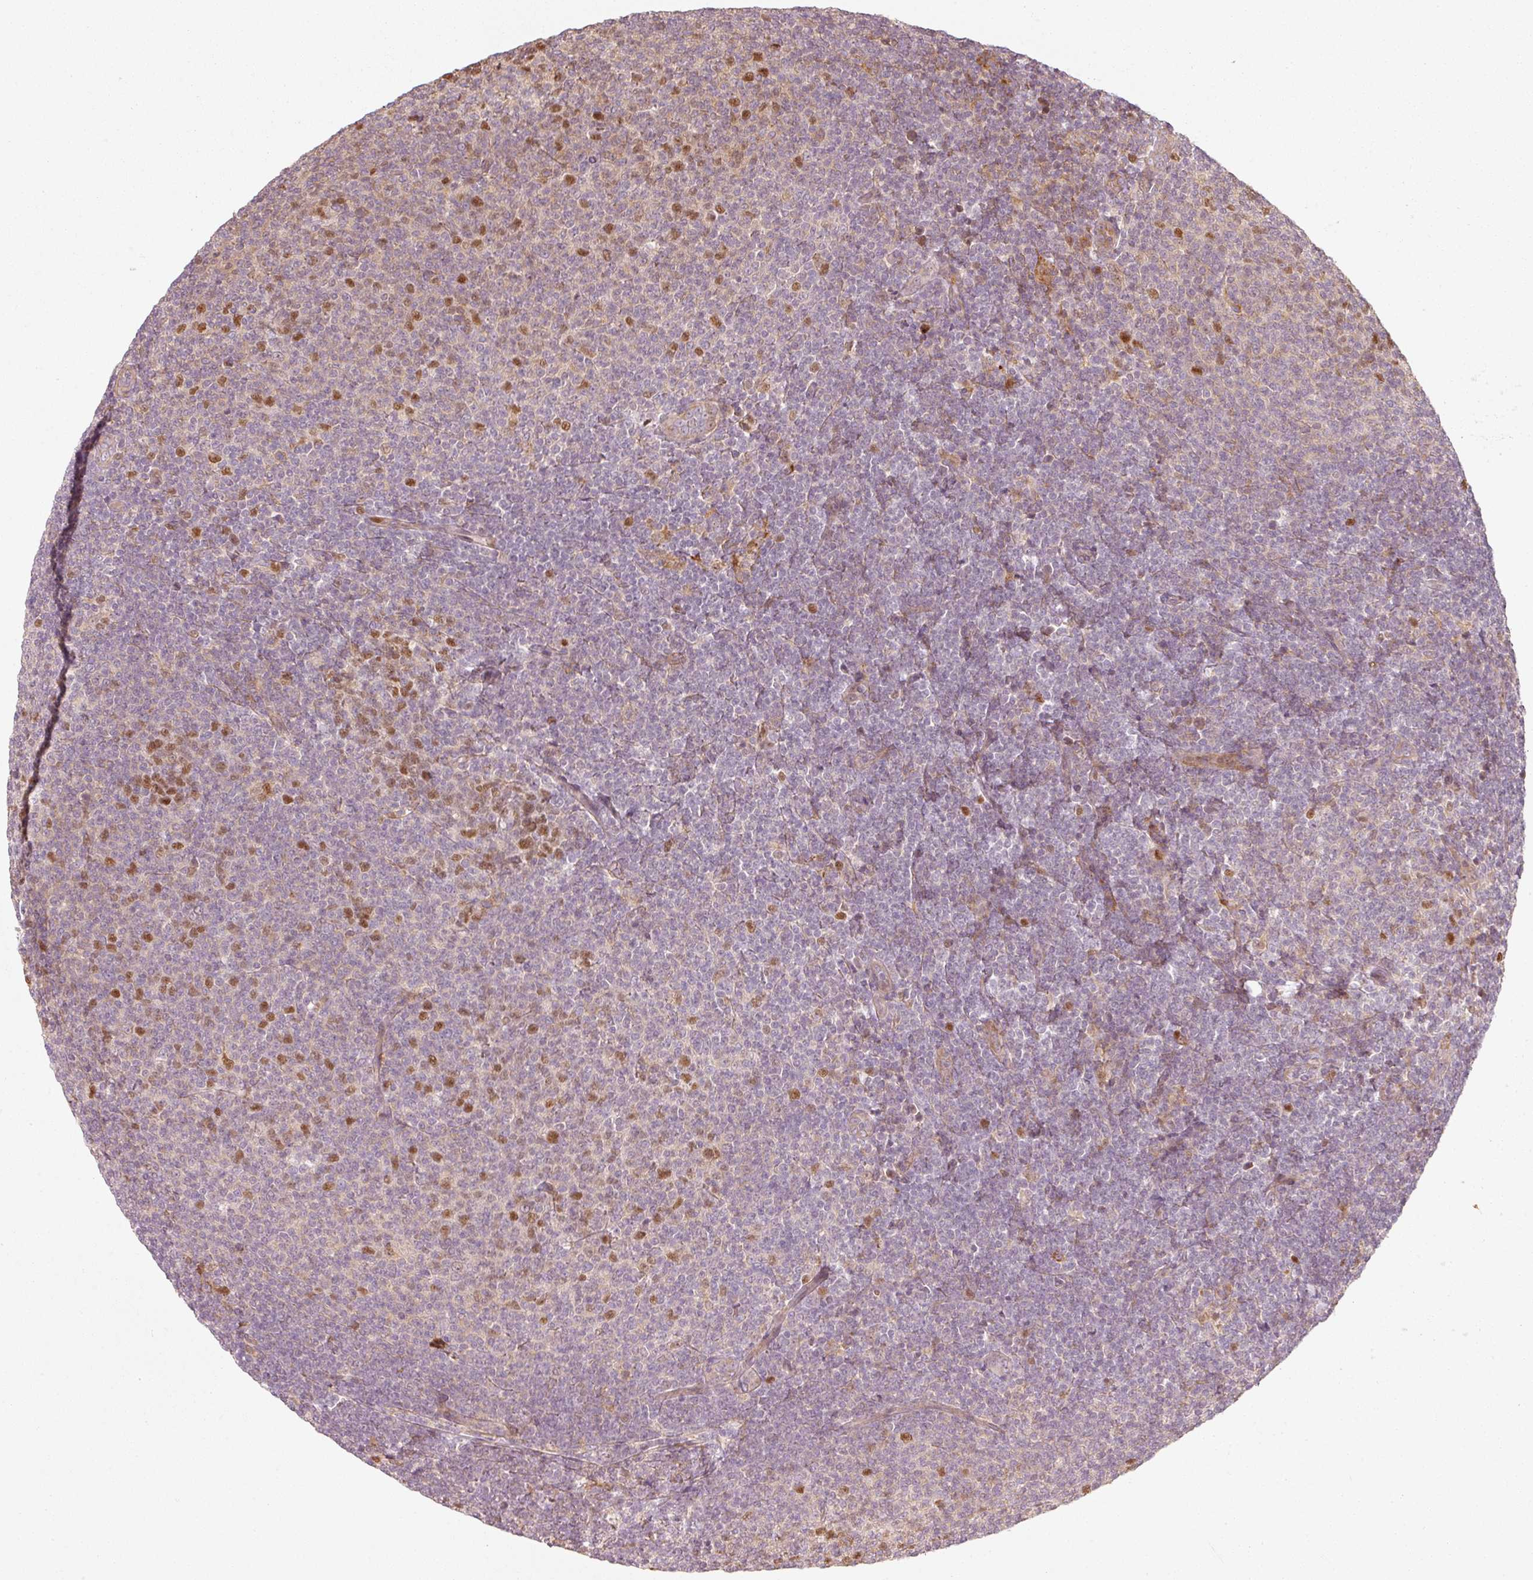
{"staining": {"intensity": "moderate", "quantity": "<25%", "location": "nuclear"}, "tissue": "lymphoma", "cell_type": "Tumor cells", "image_type": "cancer", "snomed": [{"axis": "morphology", "description": "Malignant lymphoma, non-Hodgkin's type, Low grade"}, {"axis": "topography", "description": "Lymph node"}], "caption": "Immunohistochemical staining of human lymphoma displays low levels of moderate nuclear protein positivity in about <25% of tumor cells.", "gene": "TREX2", "patient": {"sex": "male", "age": 66}}